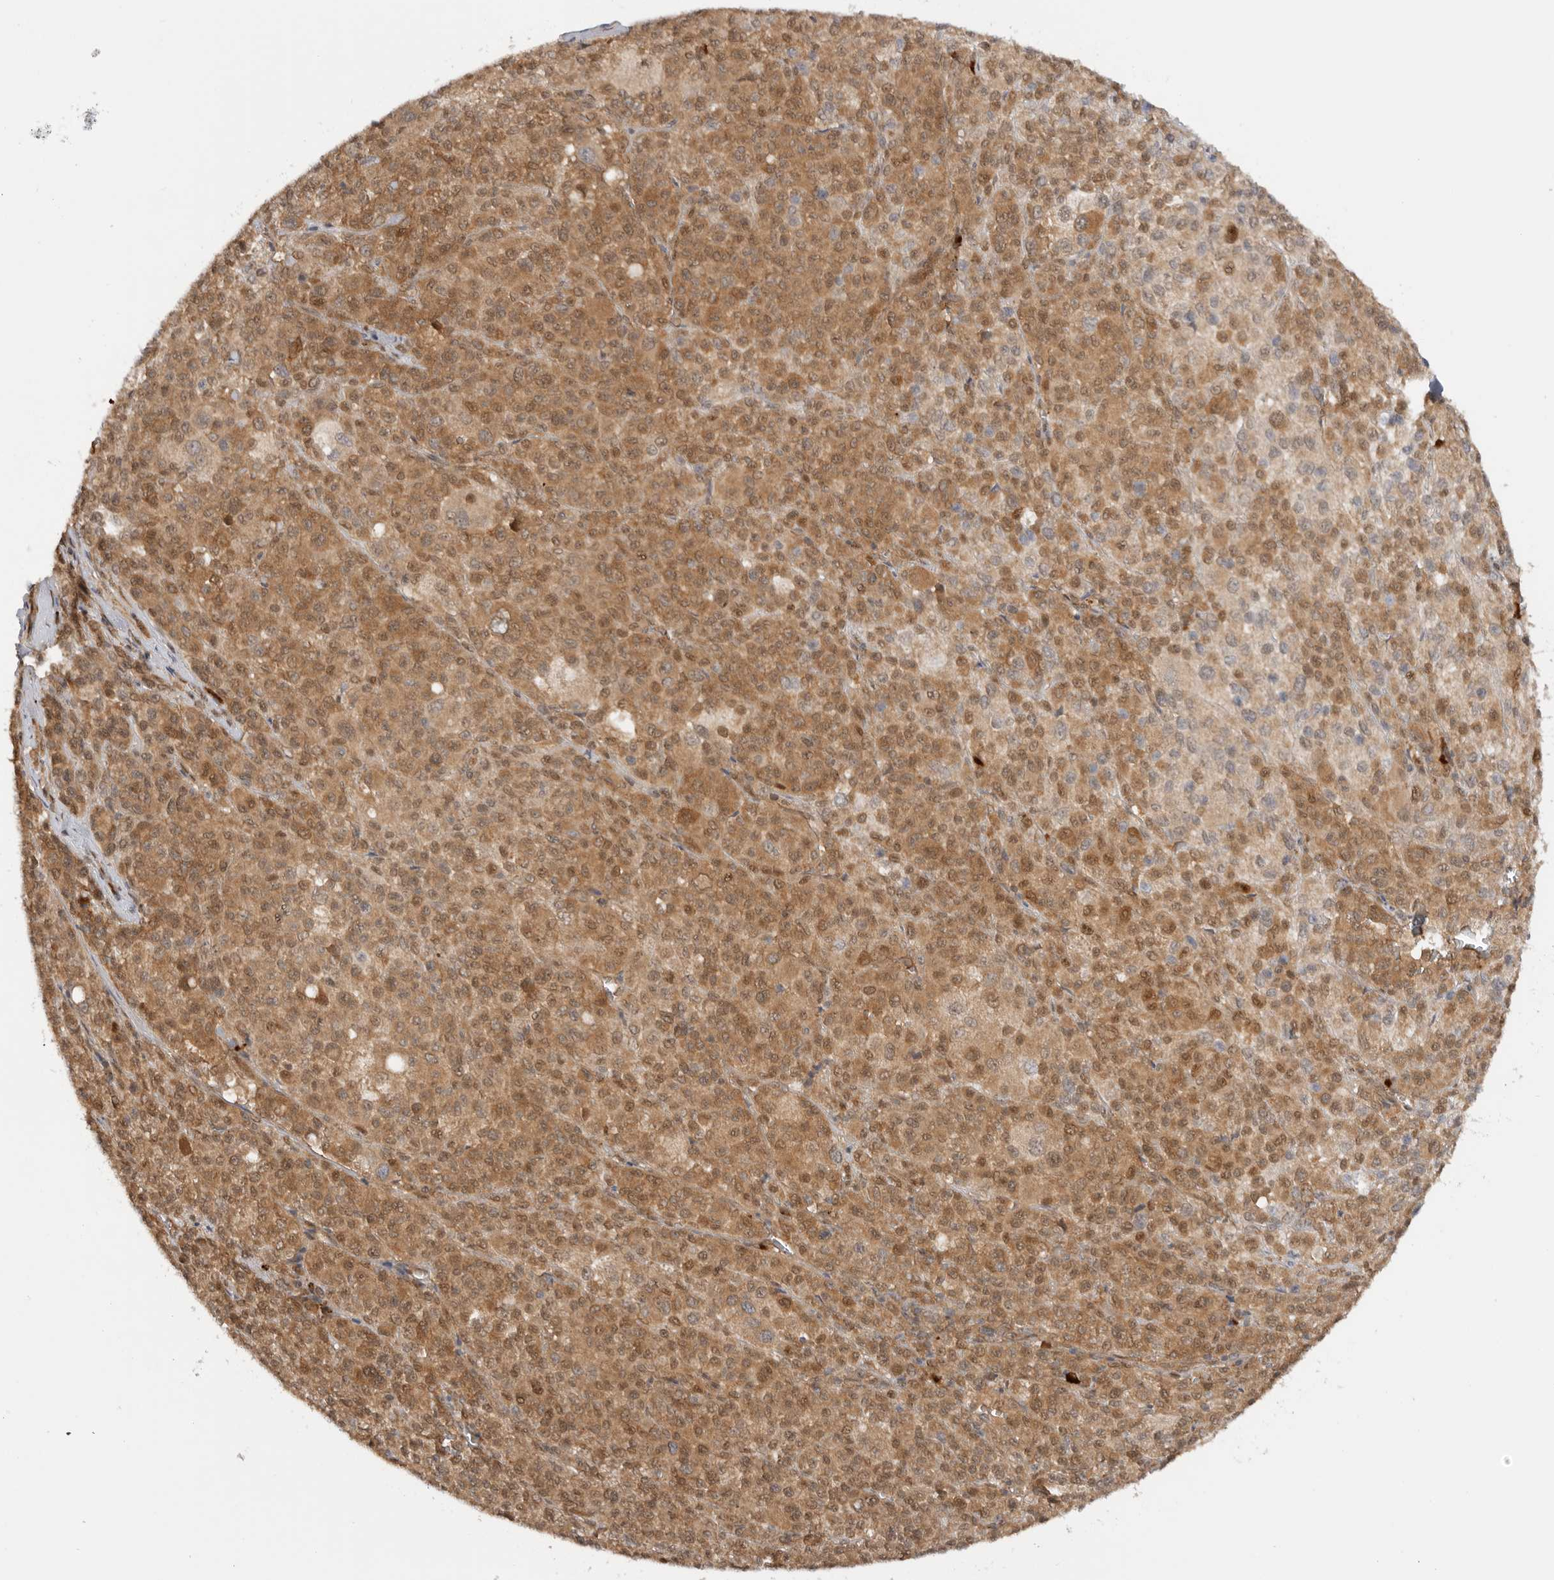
{"staining": {"intensity": "moderate", "quantity": ">75%", "location": "cytoplasmic/membranous,nuclear"}, "tissue": "melanoma", "cell_type": "Tumor cells", "image_type": "cancer", "snomed": [{"axis": "morphology", "description": "Malignant melanoma, Metastatic site"}, {"axis": "topography", "description": "Skin"}], "caption": "A brown stain shows moderate cytoplasmic/membranous and nuclear expression of a protein in melanoma tumor cells. The staining was performed using DAB (3,3'-diaminobenzidine) to visualize the protein expression in brown, while the nuclei were stained in blue with hematoxylin (Magnification: 20x).", "gene": "DCAF8", "patient": {"sex": "female", "age": 74}}